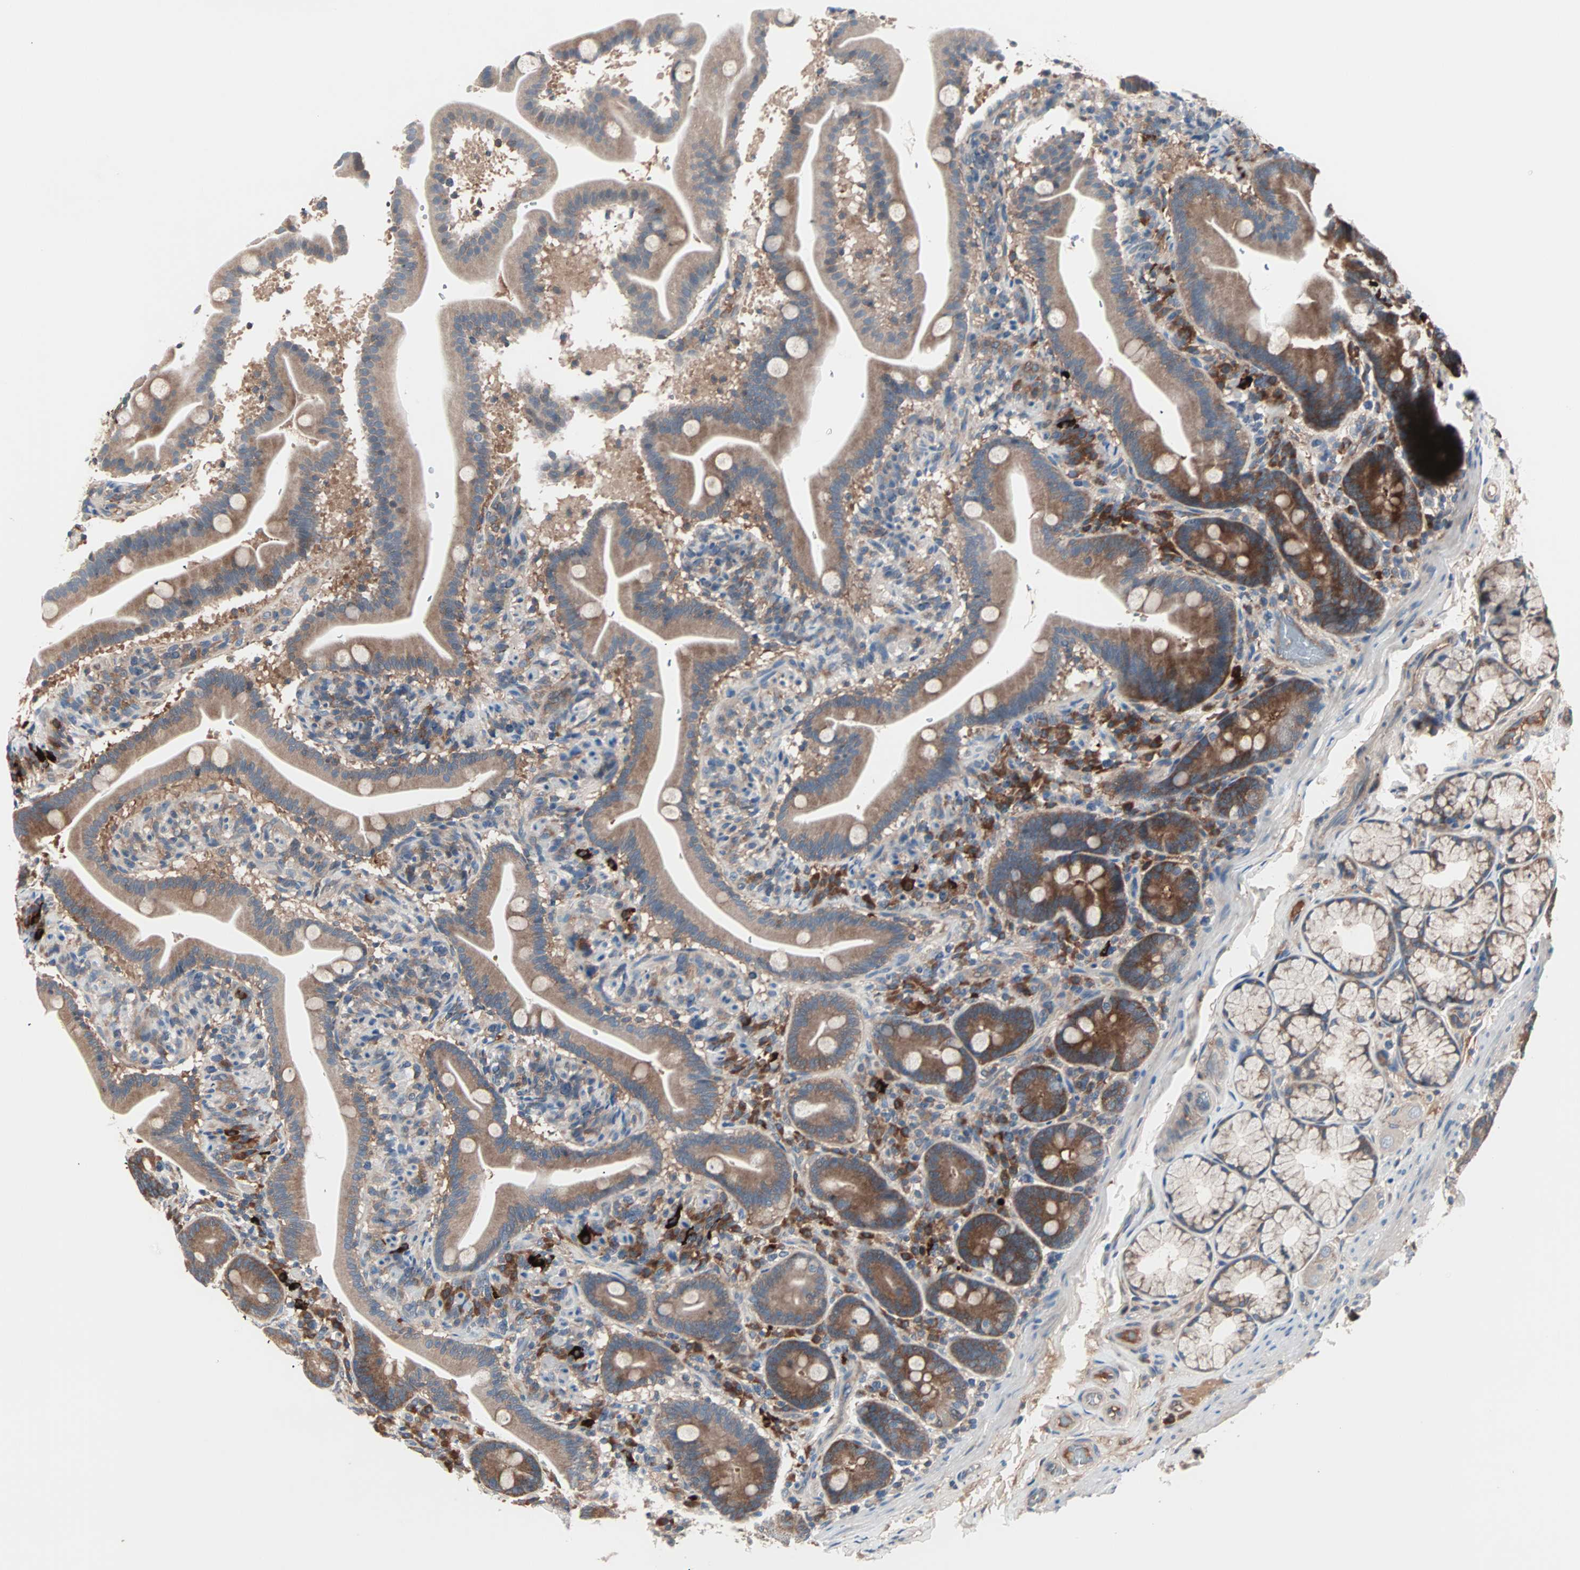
{"staining": {"intensity": "moderate", "quantity": ">75%", "location": "cytoplasmic/membranous"}, "tissue": "duodenum", "cell_type": "Glandular cells", "image_type": "normal", "snomed": [{"axis": "morphology", "description": "Normal tissue, NOS"}, {"axis": "topography", "description": "Duodenum"}], "caption": "Immunohistochemical staining of benign duodenum shows medium levels of moderate cytoplasmic/membranous expression in about >75% of glandular cells. The staining was performed using DAB to visualize the protein expression in brown, while the nuclei were stained in blue with hematoxylin (Magnification: 20x).", "gene": "CAD", "patient": {"sex": "male", "age": 54}}